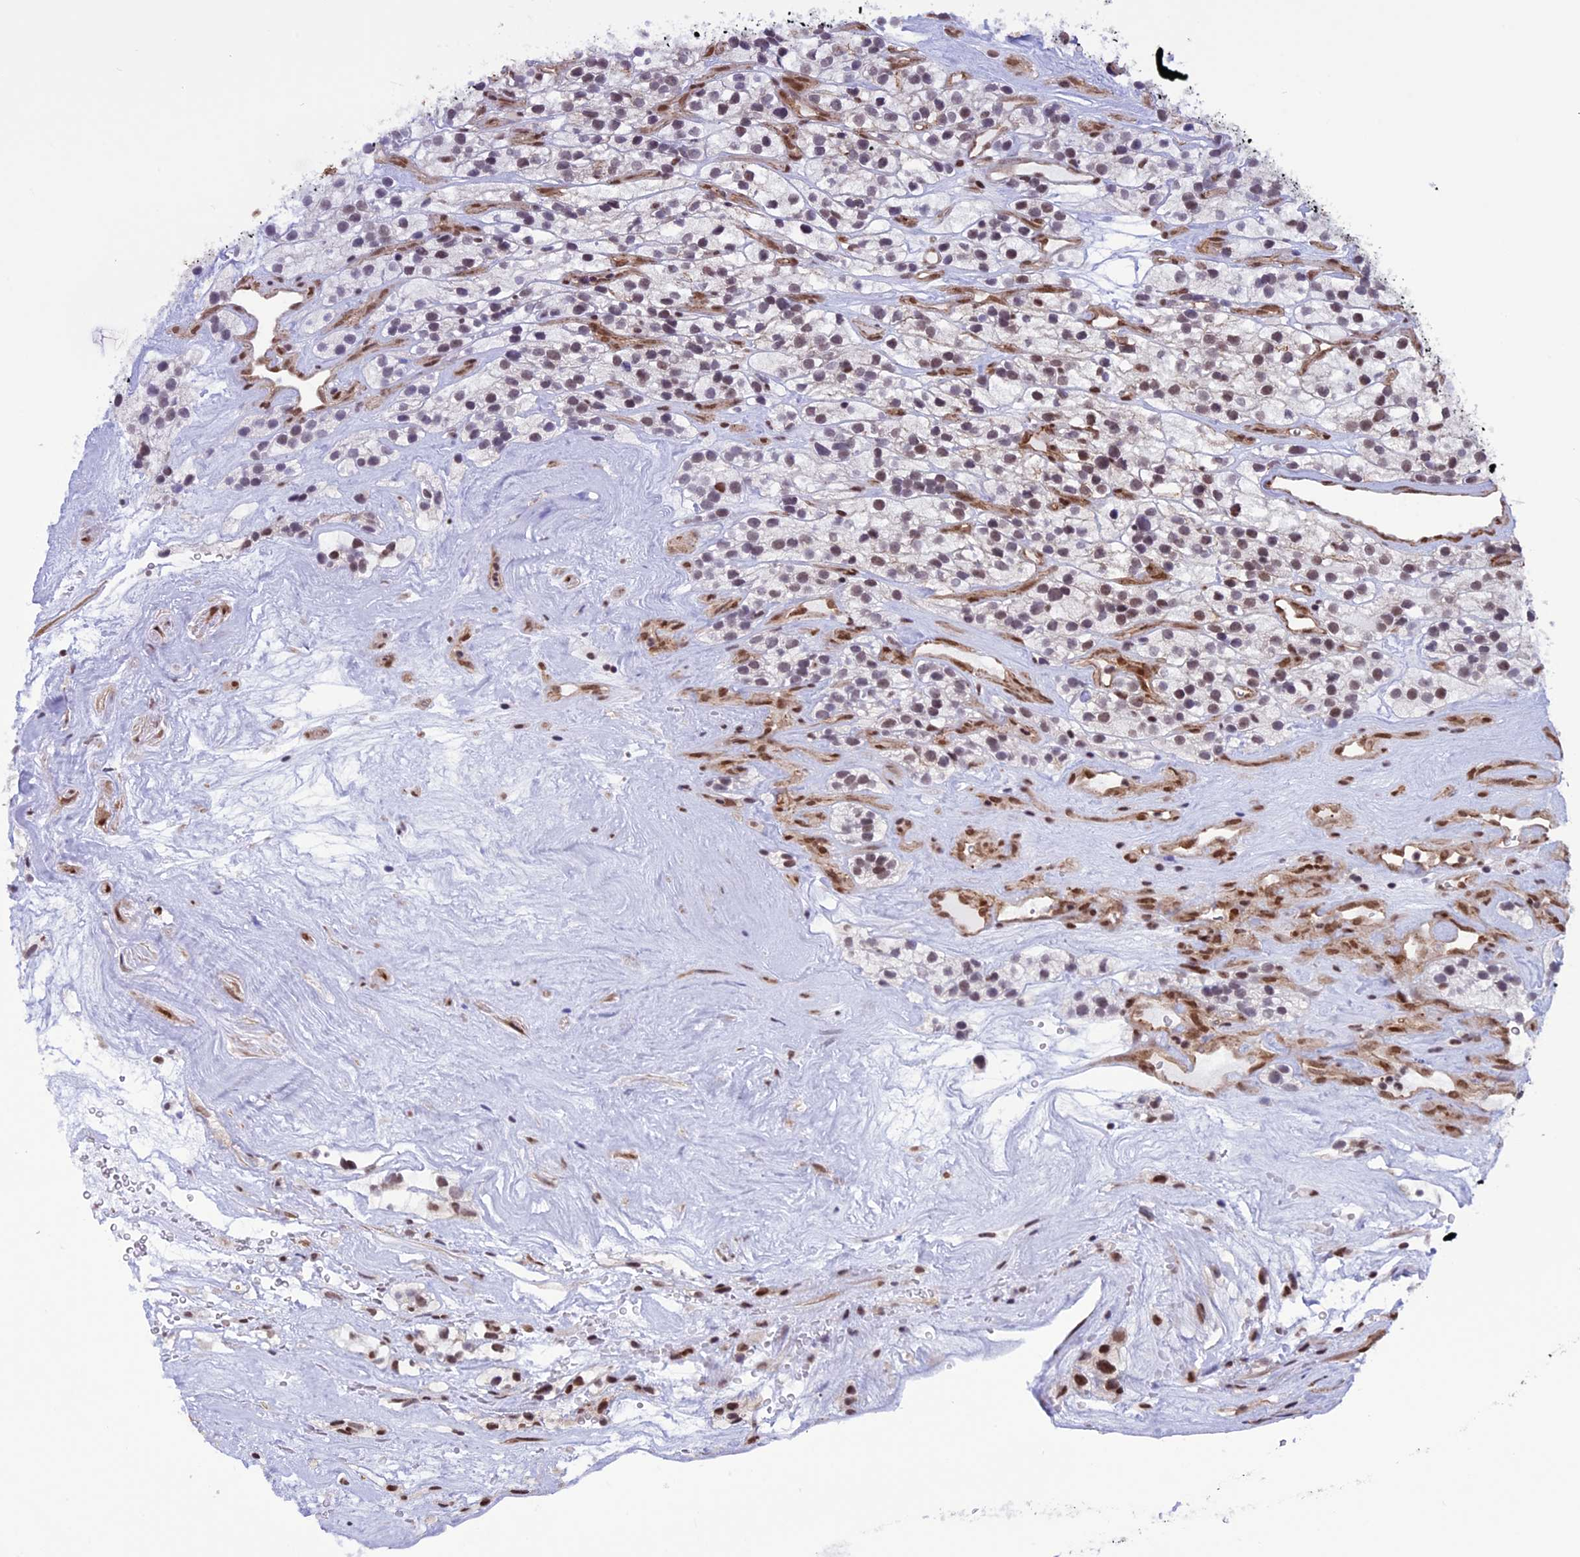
{"staining": {"intensity": "negative", "quantity": "none", "location": "none"}, "tissue": "renal cancer", "cell_type": "Tumor cells", "image_type": "cancer", "snomed": [{"axis": "morphology", "description": "Adenocarcinoma, NOS"}, {"axis": "topography", "description": "Kidney"}], "caption": "Tumor cells are negative for protein expression in human renal cancer (adenocarcinoma).", "gene": "MPHOSPH8", "patient": {"sex": "female", "age": 57}}